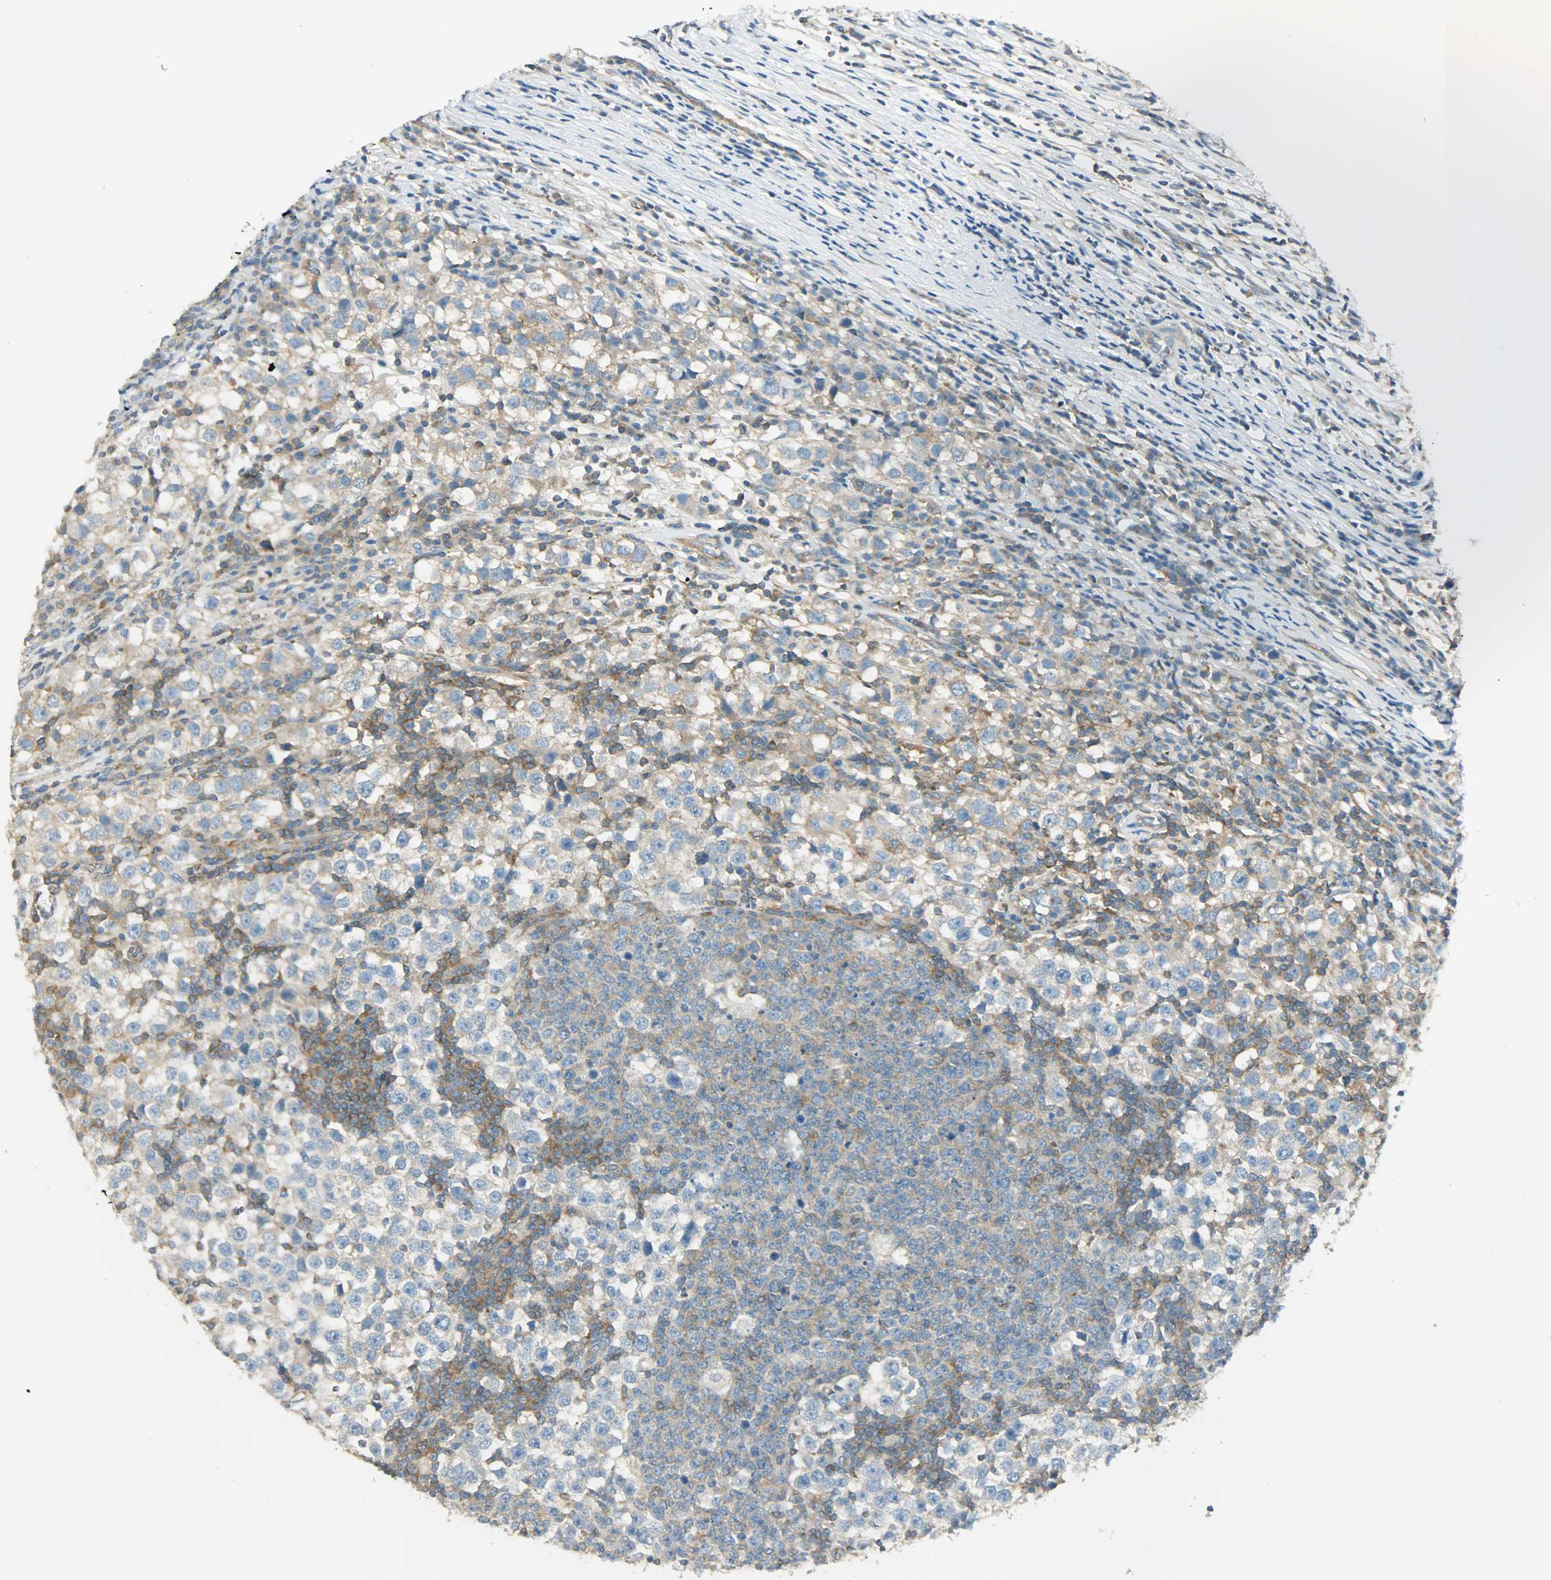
{"staining": {"intensity": "moderate", "quantity": ">75%", "location": "cytoplasmic/membranous"}, "tissue": "testis cancer", "cell_type": "Tumor cells", "image_type": "cancer", "snomed": [{"axis": "morphology", "description": "Seminoma, NOS"}, {"axis": "topography", "description": "Testis"}], "caption": "Immunohistochemical staining of human testis cancer (seminoma) shows medium levels of moderate cytoplasmic/membranous protein expression in approximately >75% of tumor cells. (Stains: DAB (3,3'-diaminobenzidine) in brown, nuclei in blue, Microscopy: brightfield microscopy at high magnification).", "gene": "TSC22D2", "patient": {"sex": "male", "age": 65}}